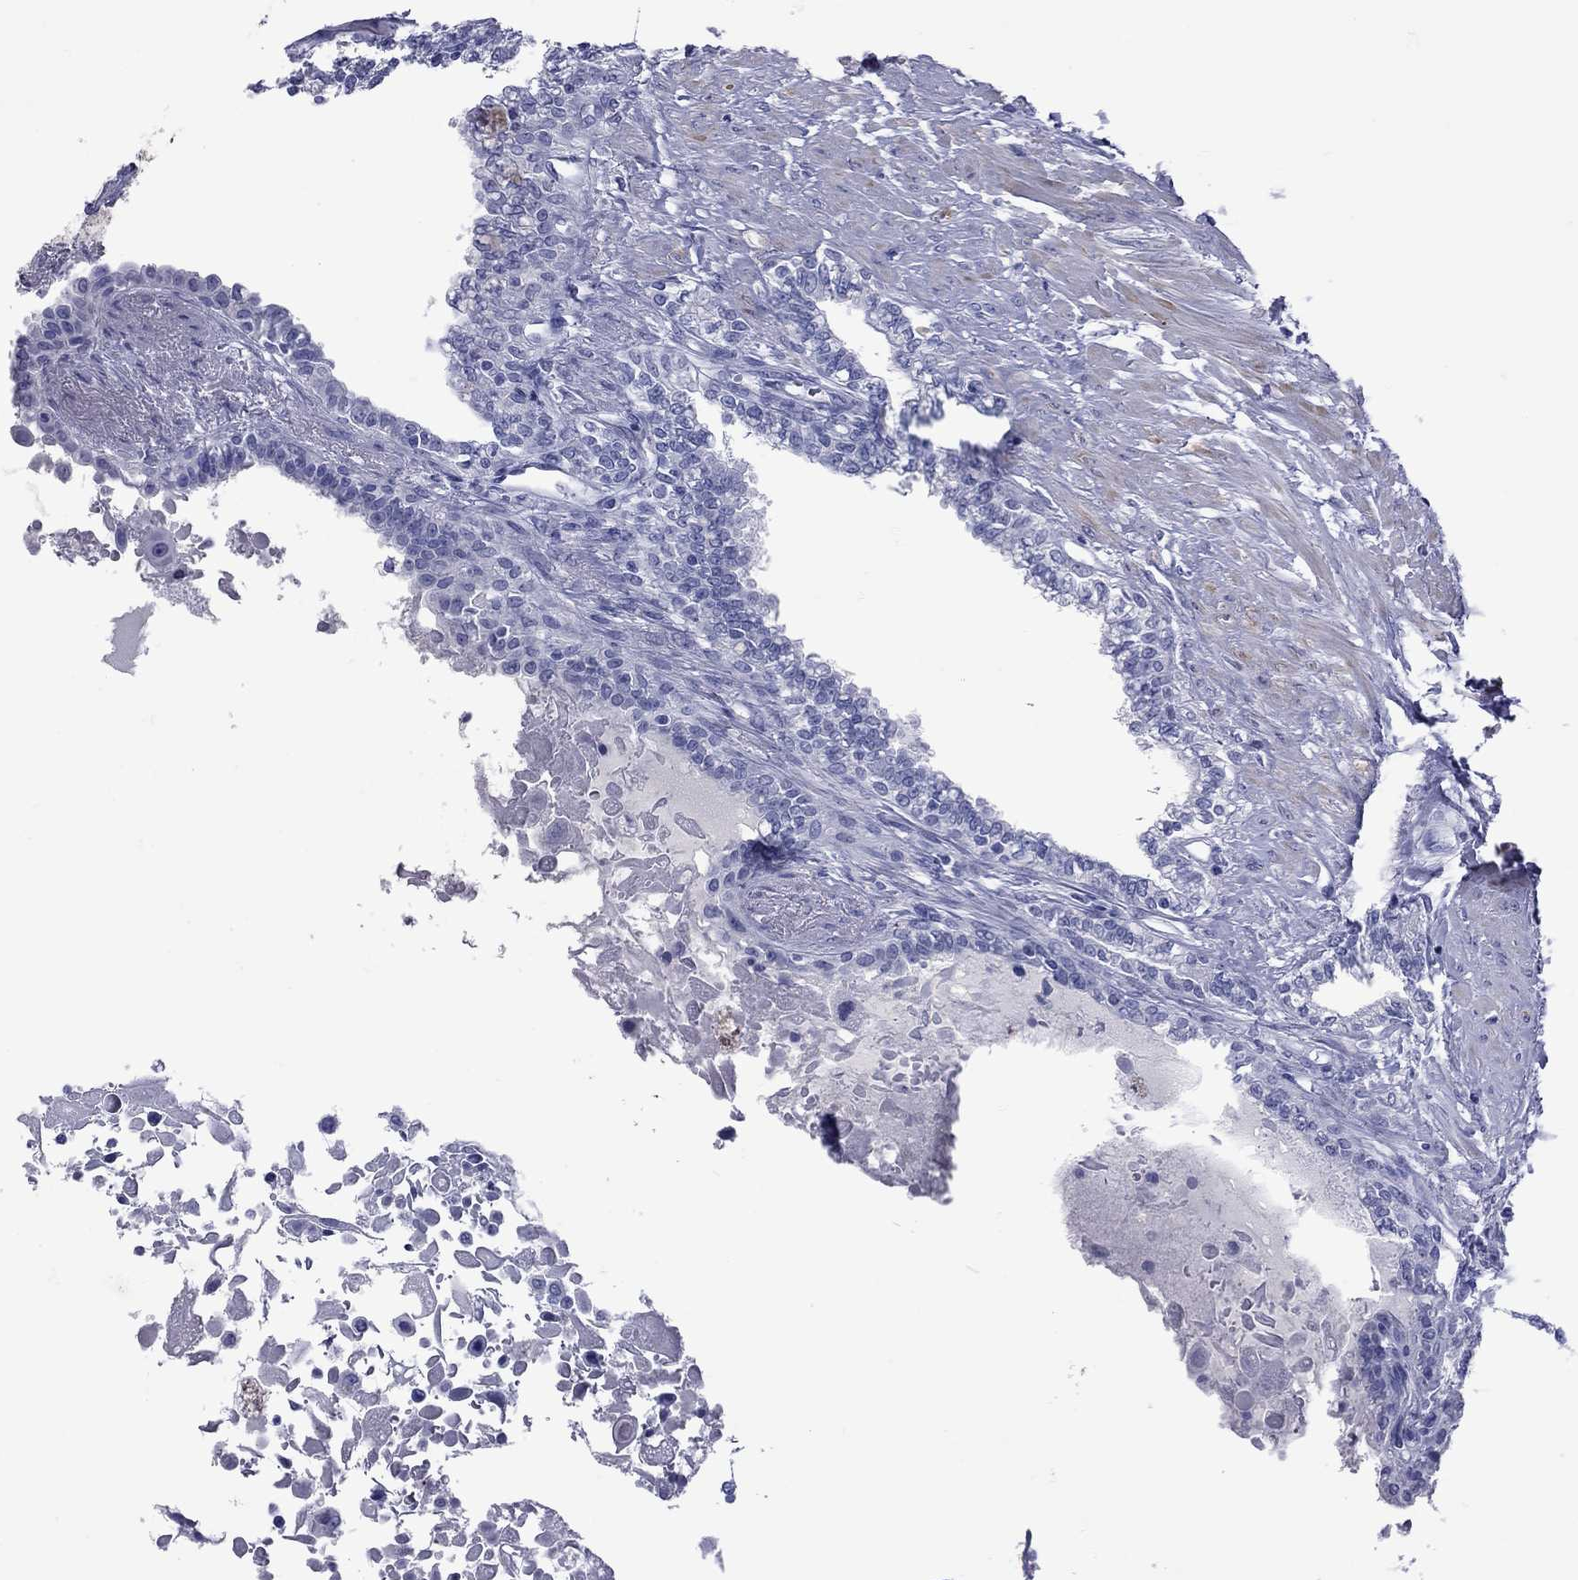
{"staining": {"intensity": "negative", "quantity": "none", "location": "none"}, "tissue": "seminal vesicle", "cell_type": "Glandular cells", "image_type": "normal", "snomed": [{"axis": "morphology", "description": "Normal tissue, NOS"}, {"axis": "morphology", "description": "Urothelial carcinoma, NOS"}, {"axis": "topography", "description": "Urinary bladder"}, {"axis": "topography", "description": "Seminal veicle"}], "caption": "Immunohistochemistry (IHC) image of unremarkable human seminal vesicle stained for a protein (brown), which demonstrates no positivity in glandular cells.", "gene": "EPPIN", "patient": {"sex": "male", "age": 76}}